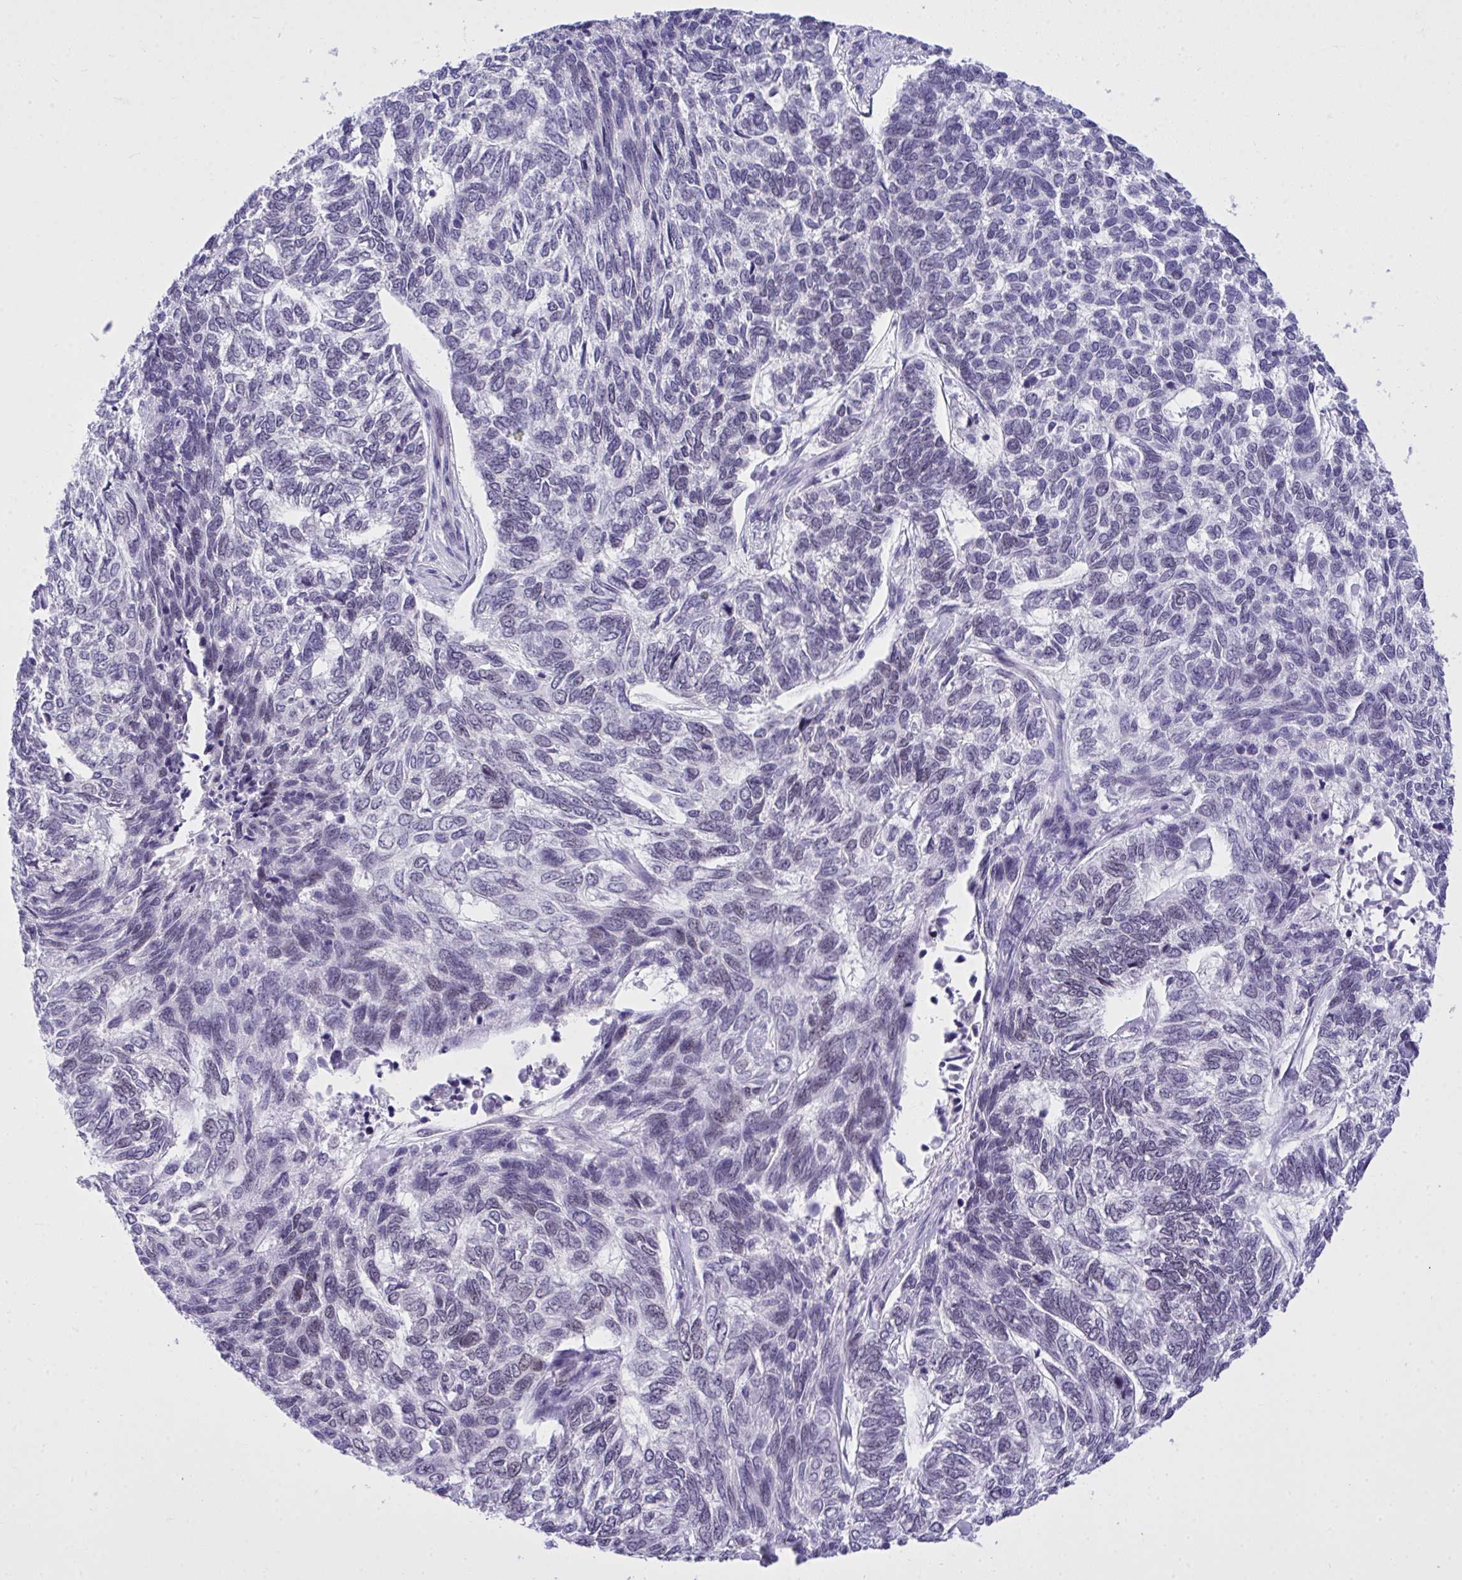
{"staining": {"intensity": "negative", "quantity": "none", "location": "none"}, "tissue": "skin cancer", "cell_type": "Tumor cells", "image_type": "cancer", "snomed": [{"axis": "morphology", "description": "Basal cell carcinoma"}, {"axis": "topography", "description": "Skin"}], "caption": "A high-resolution micrograph shows IHC staining of basal cell carcinoma (skin), which shows no significant positivity in tumor cells.", "gene": "TEAD4", "patient": {"sex": "female", "age": 65}}